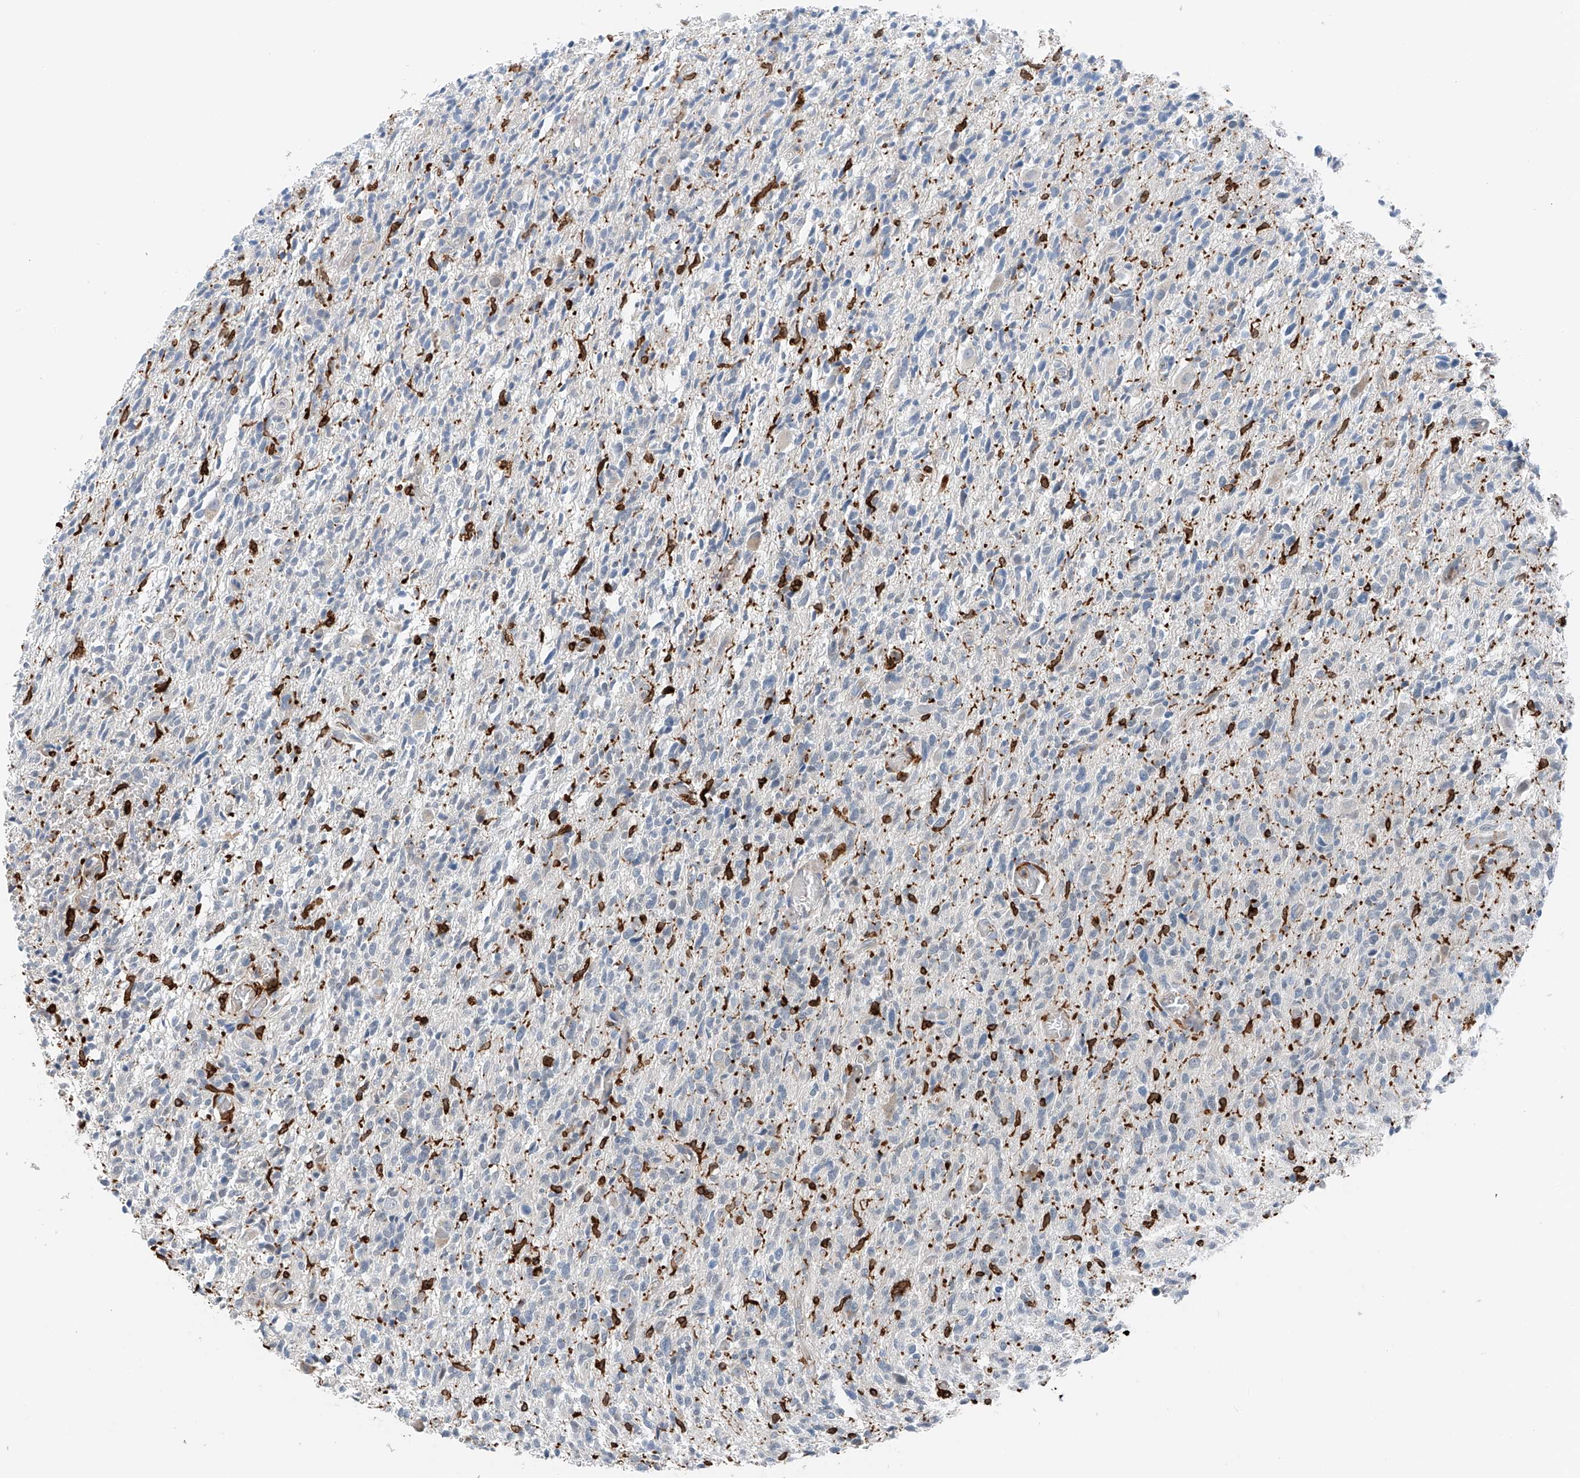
{"staining": {"intensity": "negative", "quantity": "none", "location": "none"}, "tissue": "glioma", "cell_type": "Tumor cells", "image_type": "cancer", "snomed": [{"axis": "morphology", "description": "Glioma, malignant, High grade"}, {"axis": "topography", "description": "Brain"}], "caption": "Protein analysis of high-grade glioma (malignant) shows no significant staining in tumor cells.", "gene": "TBXAS1", "patient": {"sex": "female", "age": 57}}